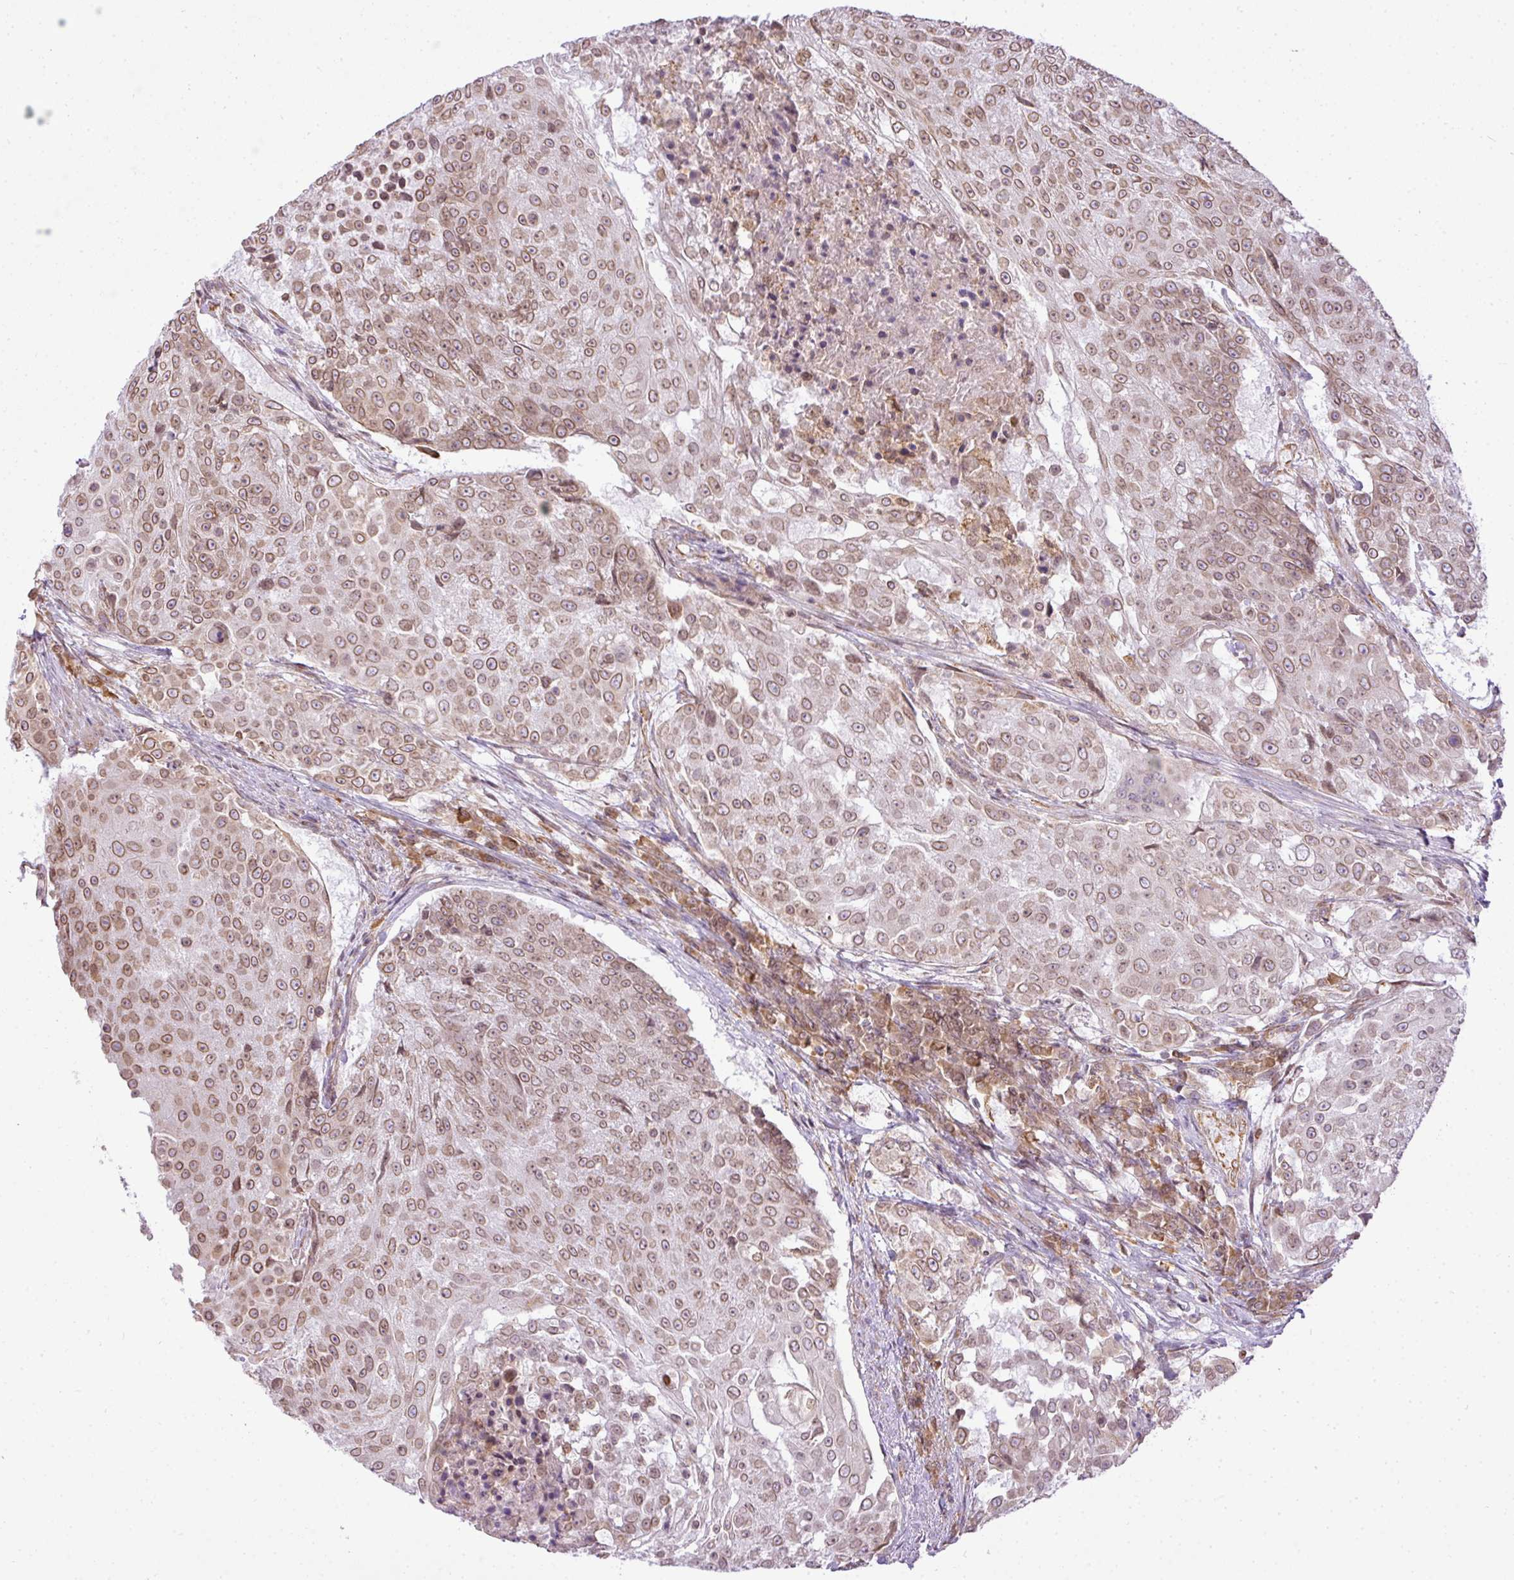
{"staining": {"intensity": "weak", "quantity": ">75%", "location": "nuclear"}, "tissue": "urothelial cancer", "cell_type": "Tumor cells", "image_type": "cancer", "snomed": [{"axis": "morphology", "description": "Urothelial carcinoma, High grade"}, {"axis": "topography", "description": "Urinary bladder"}], "caption": "Immunohistochemical staining of urothelial cancer displays low levels of weak nuclear protein staining in about >75% of tumor cells.", "gene": "COX18", "patient": {"sex": "female", "age": 63}}